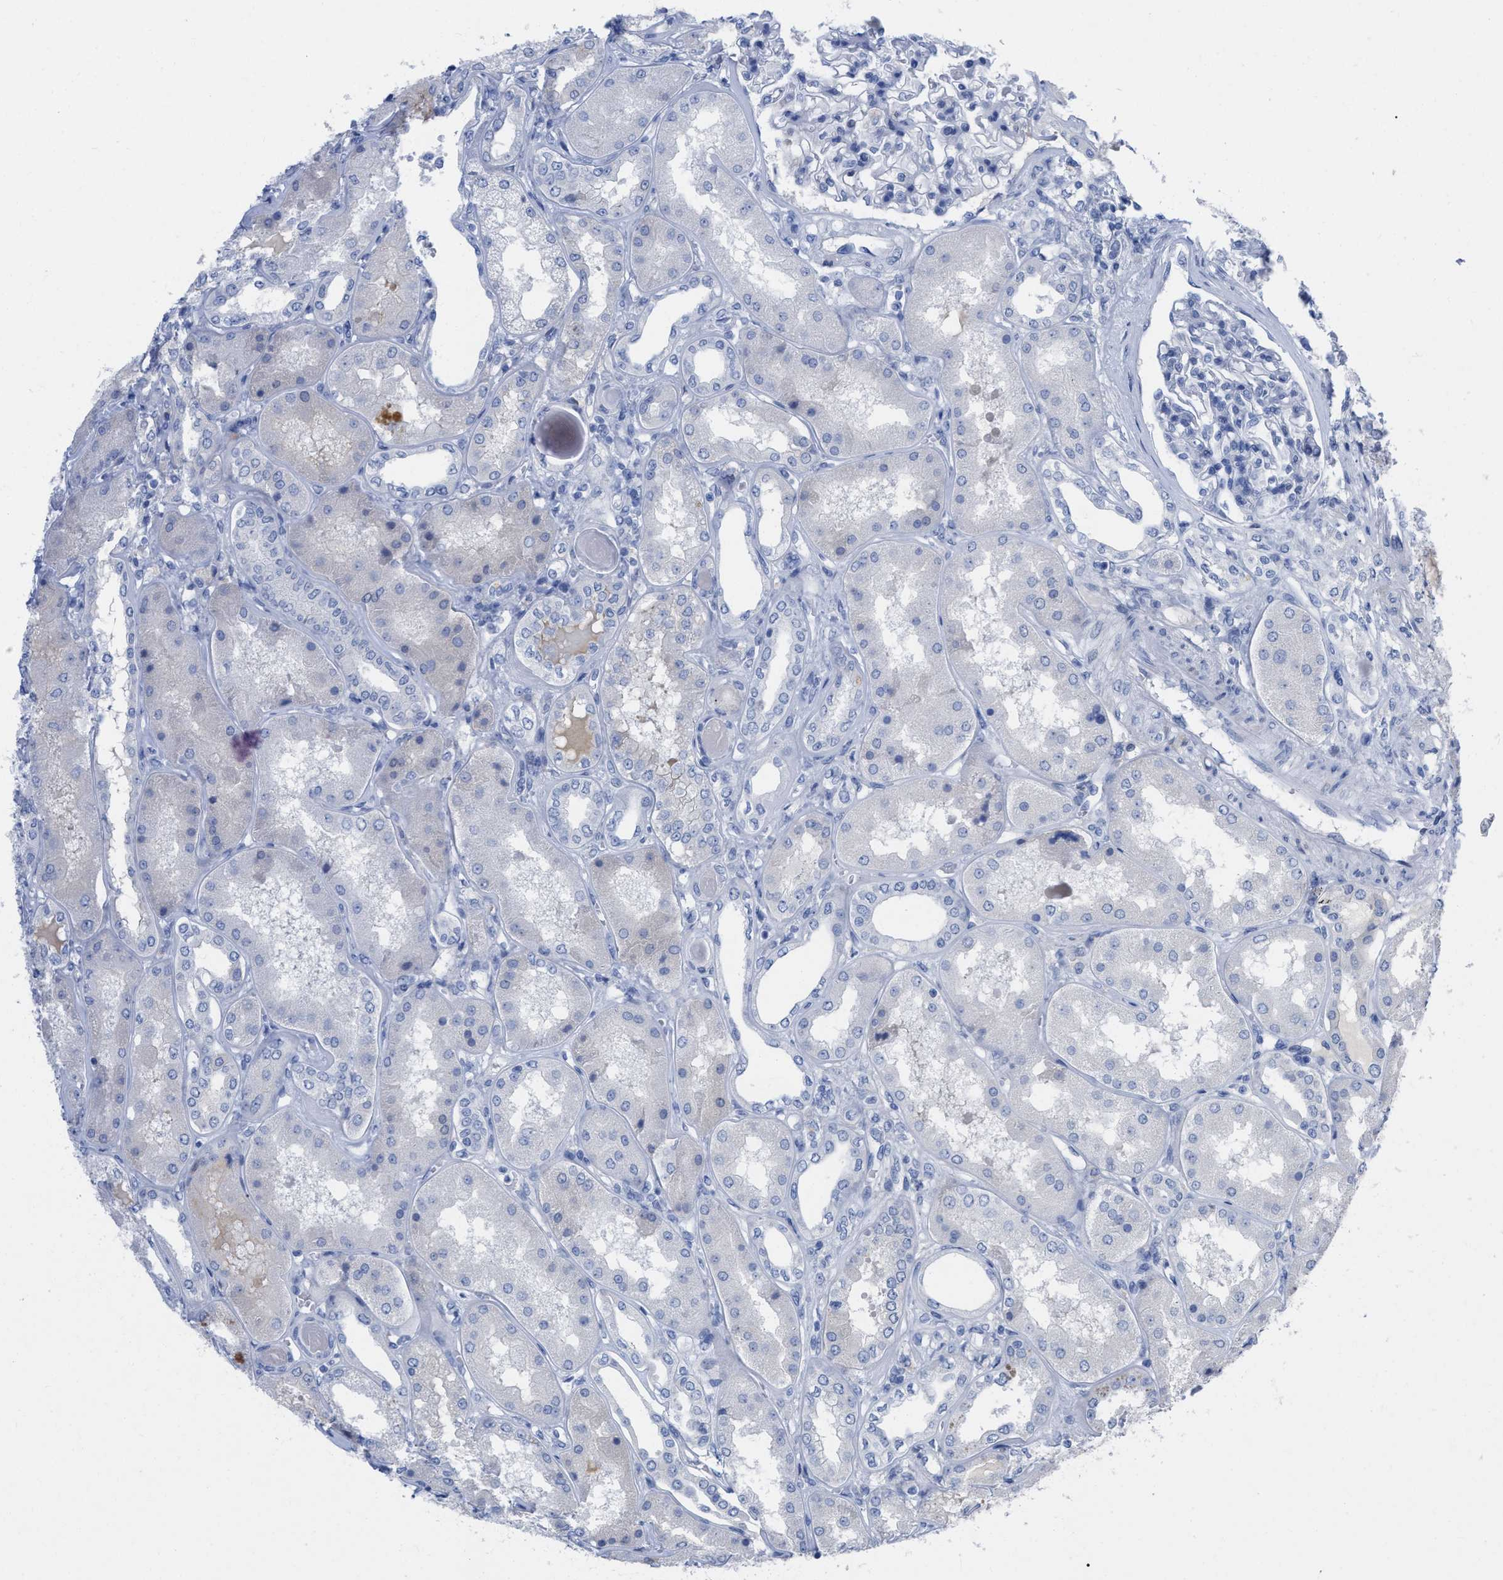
{"staining": {"intensity": "negative", "quantity": "none", "location": "none"}, "tissue": "kidney", "cell_type": "Cells in glomeruli", "image_type": "normal", "snomed": [{"axis": "morphology", "description": "Normal tissue, NOS"}, {"axis": "topography", "description": "Kidney"}], "caption": "The photomicrograph reveals no significant staining in cells in glomeruli of kidney.", "gene": "HAPLN1", "patient": {"sex": "female", "age": 56}}